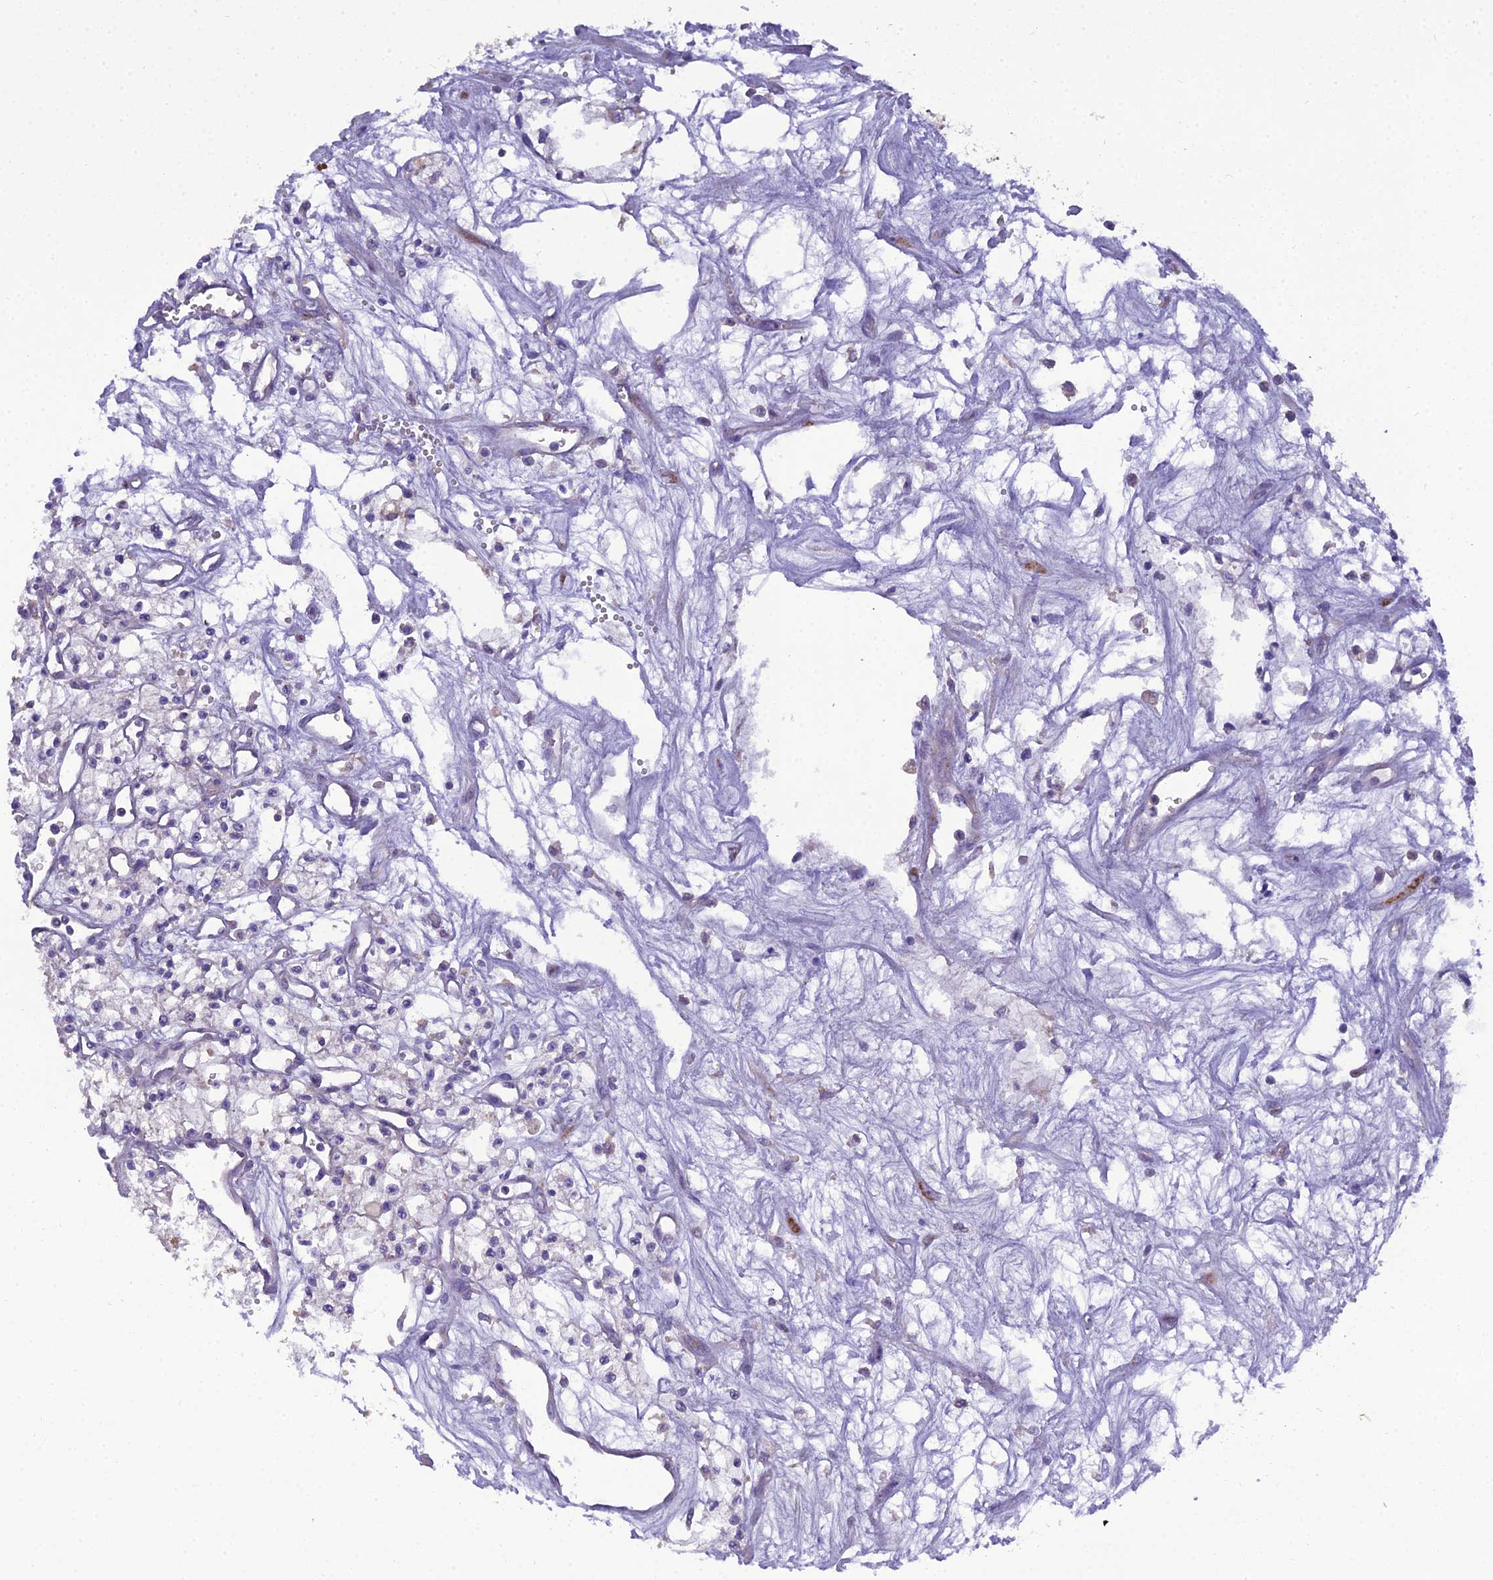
{"staining": {"intensity": "negative", "quantity": "none", "location": "none"}, "tissue": "renal cancer", "cell_type": "Tumor cells", "image_type": "cancer", "snomed": [{"axis": "morphology", "description": "Adenocarcinoma, NOS"}, {"axis": "topography", "description": "Kidney"}], "caption": "The histopathology image displays no significant staining in tumor cells of renal cancer. (DAB (3,3'-diaminobenzidine) immunohistochemistry (IHC) visualized using brightfield microscopy, high magnification).", "gene": "GOLPH3", "patient": {"sex": "male", "age": 59}}